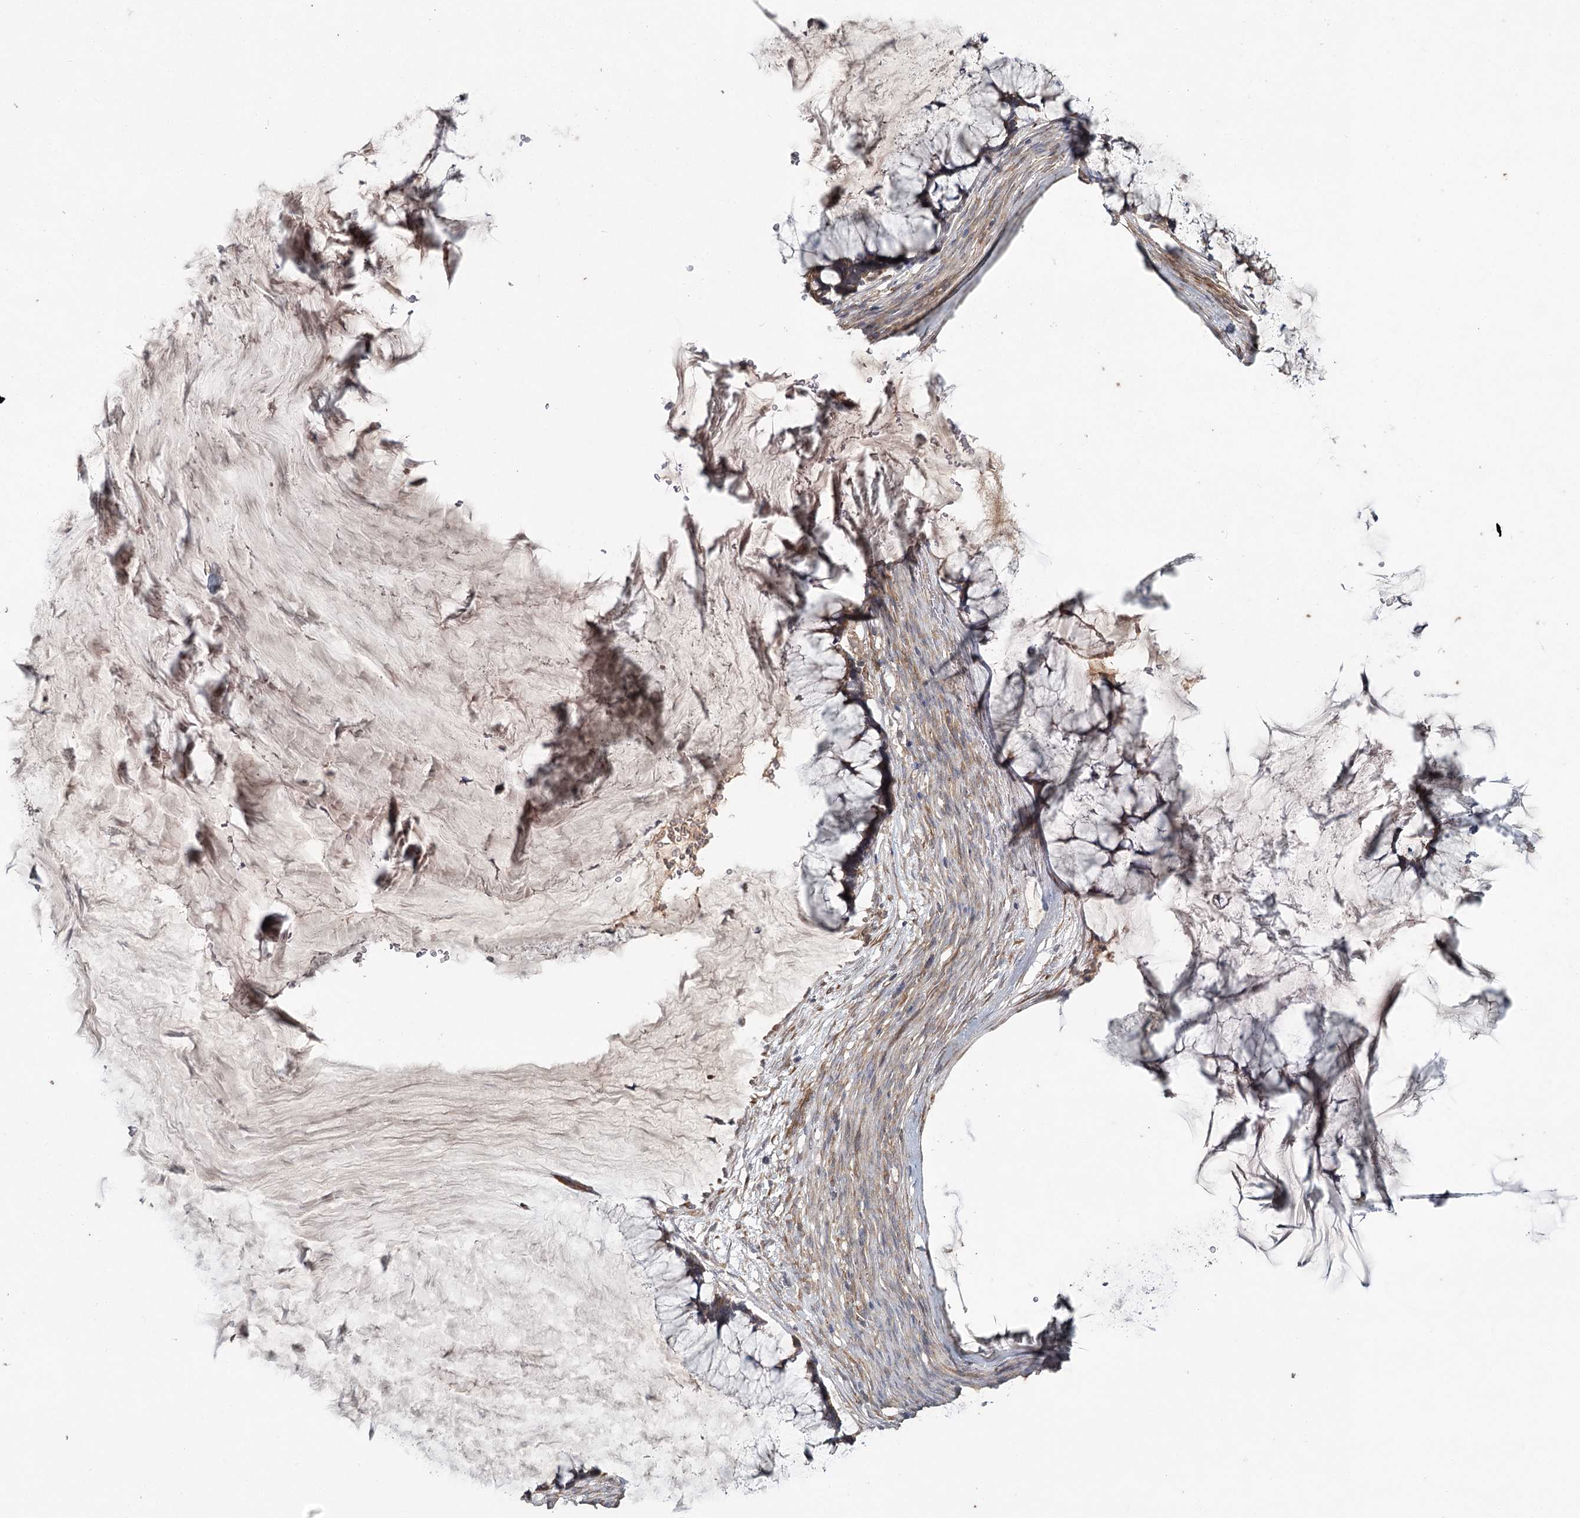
{"staining": {"intensity": "weak", "quantity": "25%-75%", "location": "cytoplasmic/membranous"}, "tissue": "ovarian cancer", "cell_type": "Tumor cells", "image_type": "cancer", "snomed": [{"axis": "morphology", "description": "Cystadenocarcinoma, mucinous, NOS"}, {"axis": "topography", "description": "Ovary"}], "caption": "Ovarian cancer stained for a protein exhibits weak cytoplasmic/membranous positivity in tumor cells.", "gene": "RIN2", "patient": {"sex": "female", "age": 42}}